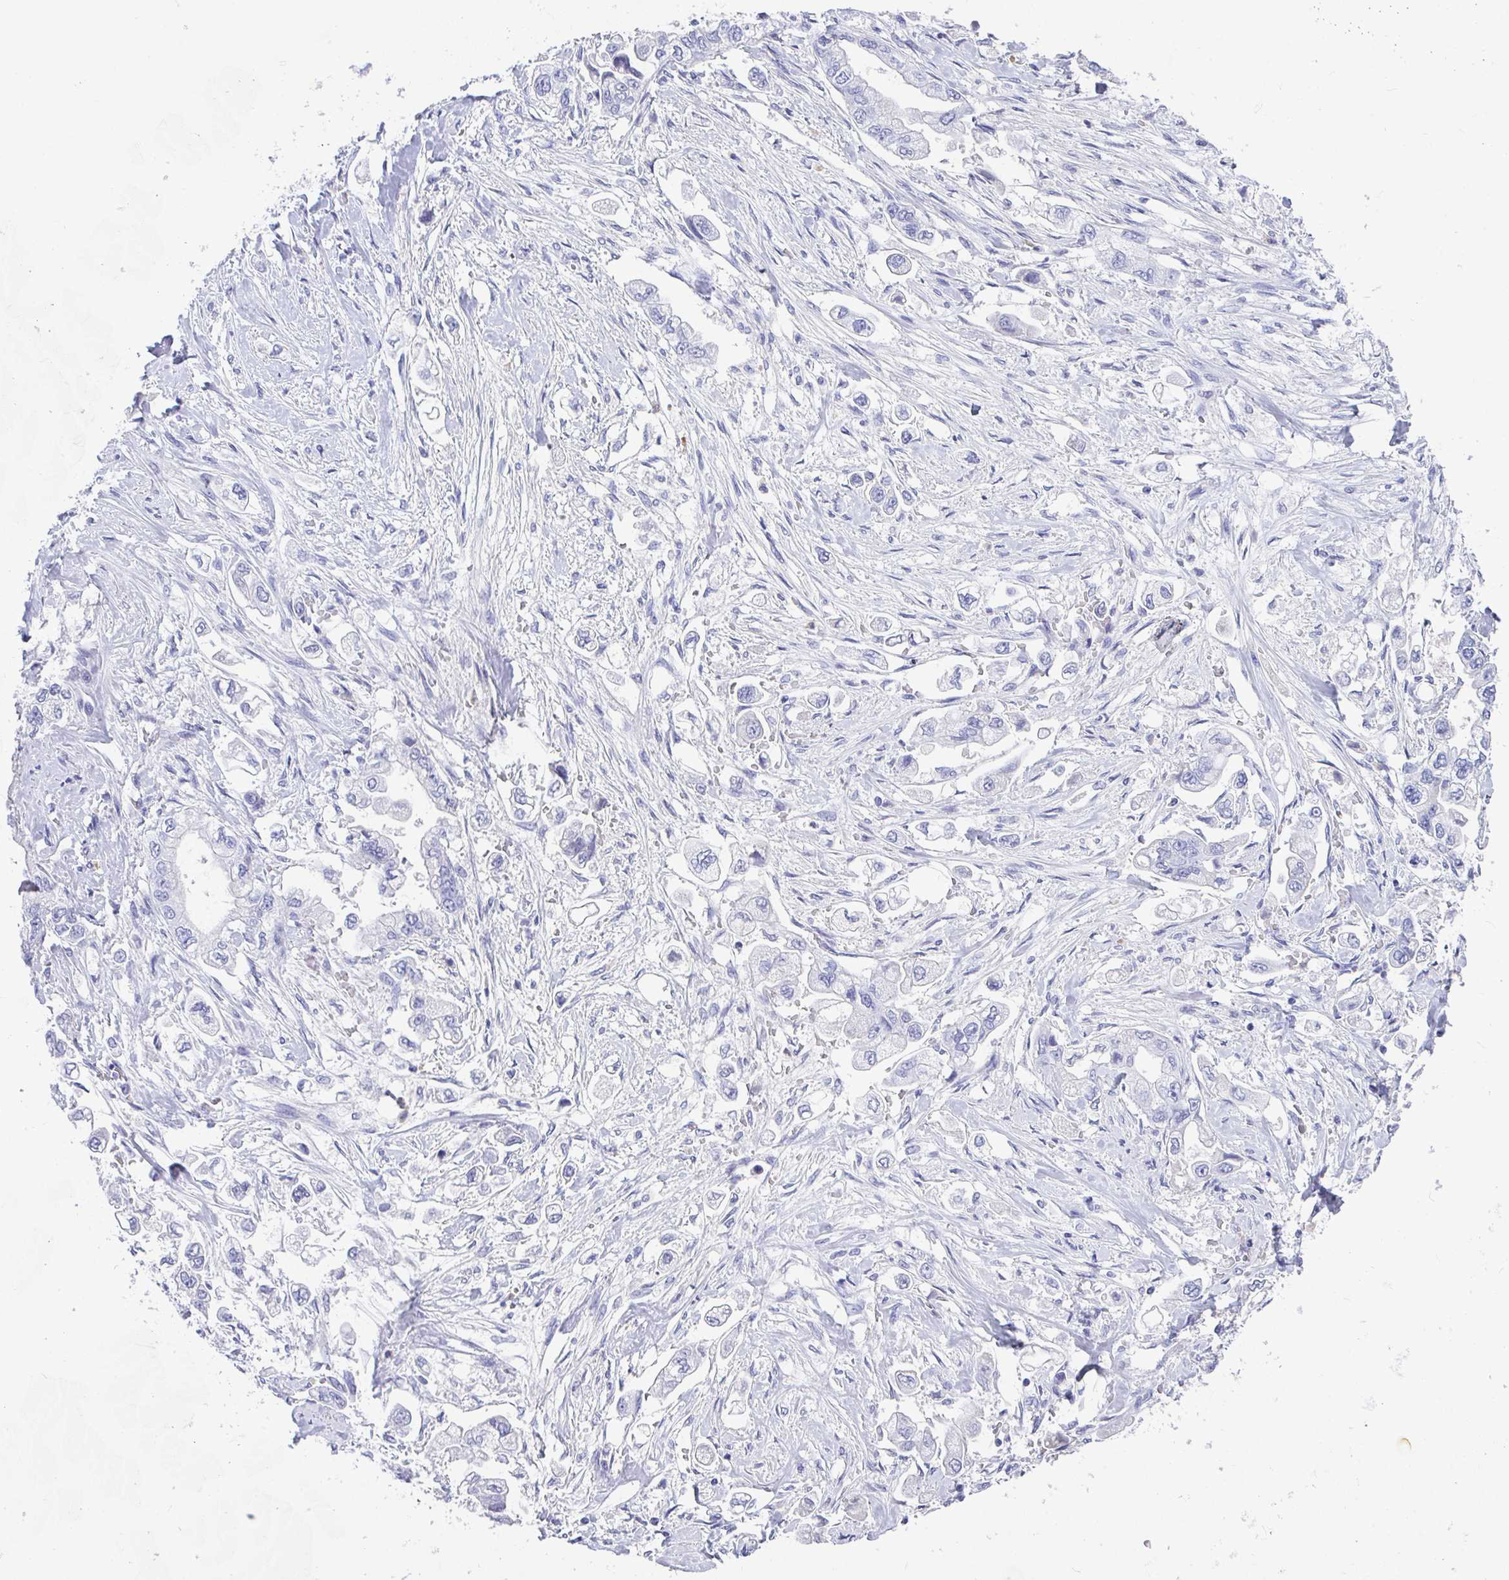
{"staining": {"intensity": "negative", "quantity": "none", "location": "none"}, "tissue": "stomach cancer", "cell_type": "Tumor cells", "image_type": "cancer", "snomed": [{"axis": "morphology", "description": "Adenocarcinoma, NOS"}, {"axis": "topography", "description": "Stomach"}], "caption": "Immunohistochemistry of human stomach cancer demonstrates no staining in tumor cells.", "gene": "COA5", "patient": {"sex": "male", "age": 62}}